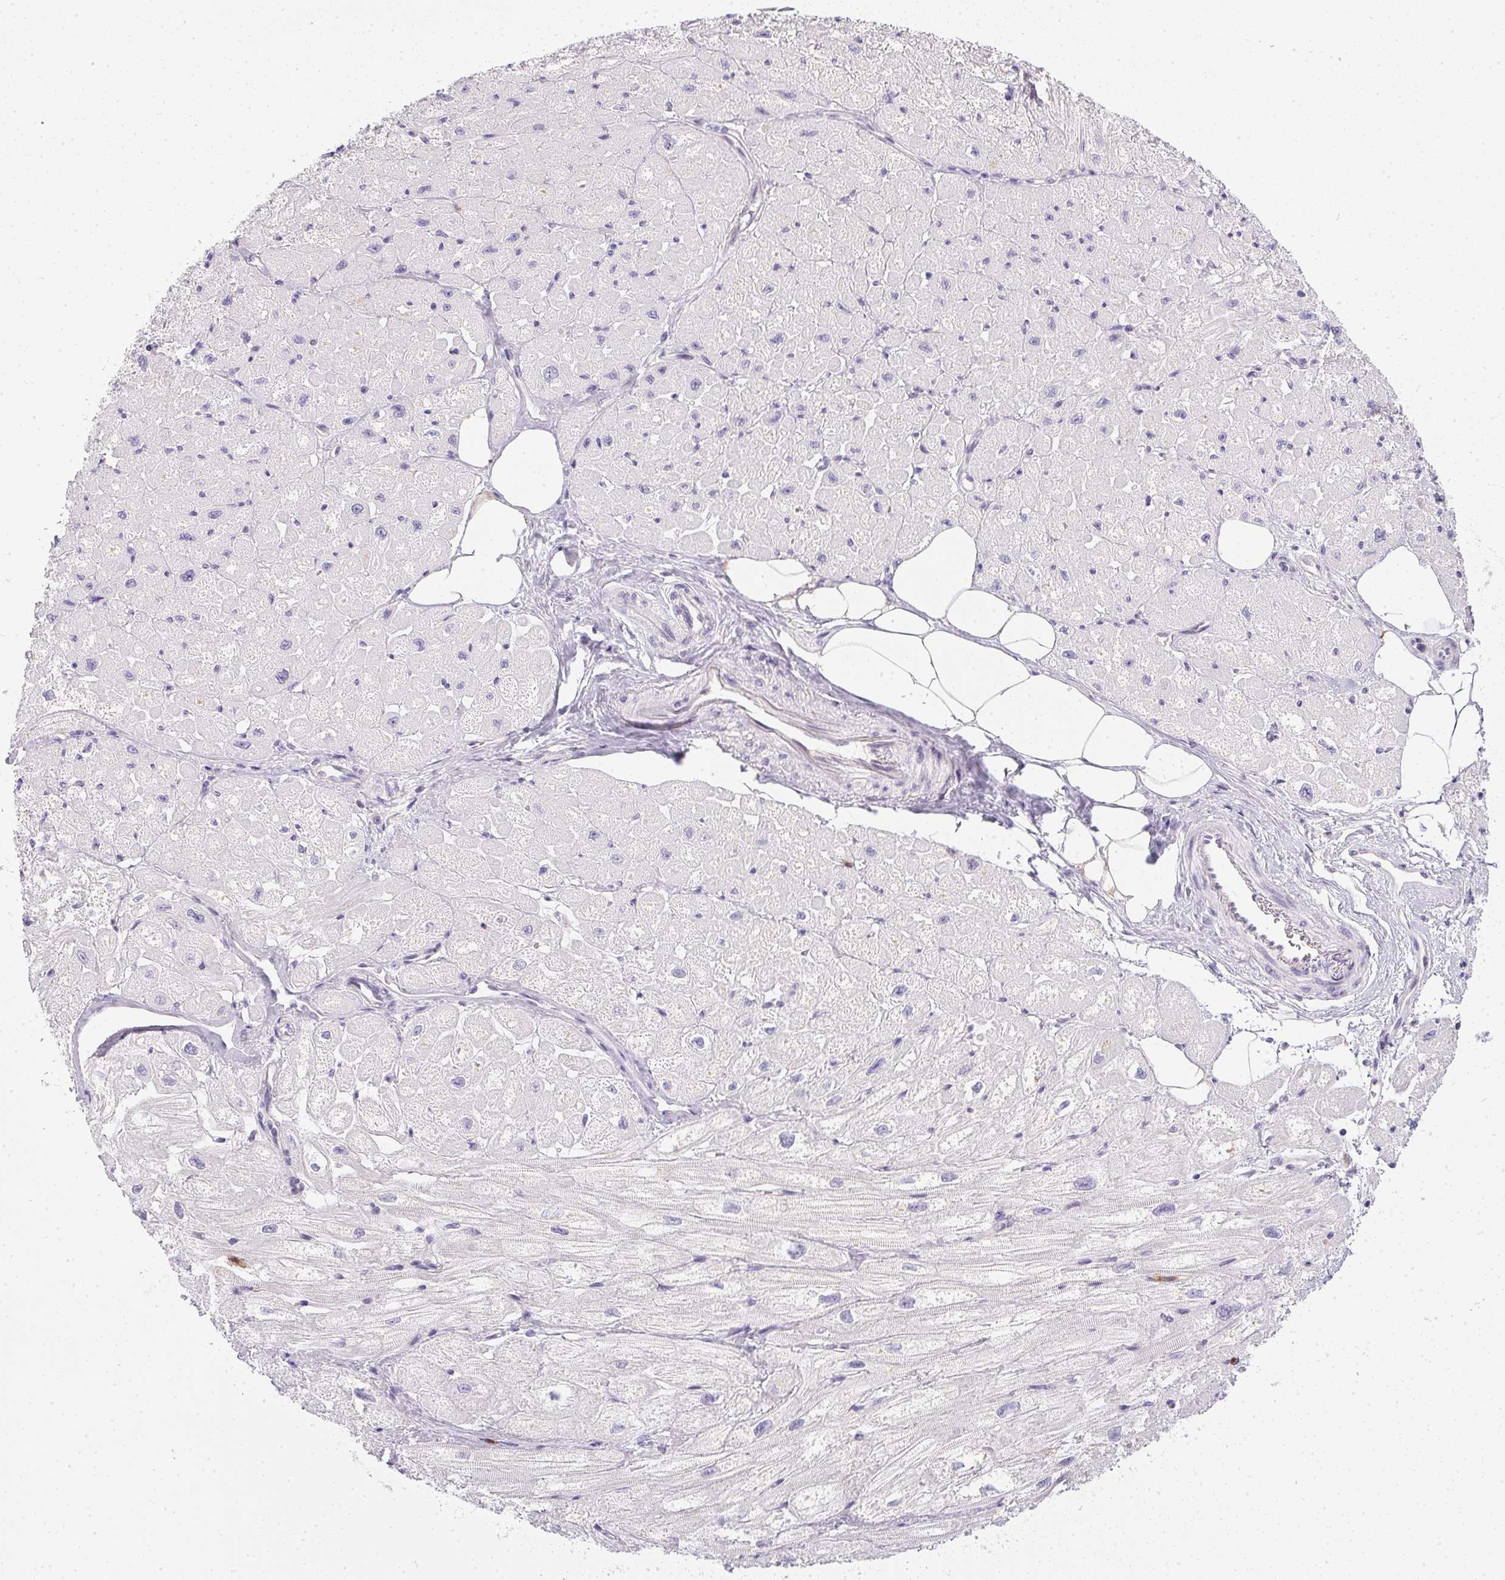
{"staining": {"intensity": "negative", "quantity": "none", "location": "none"}, "tissue": "heart muscle", "cell_type": "Cardiomyocytes", "image_type": "normal", "snomed": [{"axis": "morphology", "description": "Normal tissue, NOS"}, {"axis": "topography", "description": "Heart"}], "caption": "An immunohistochemistry image of normal heart muscle is shown. There is no staining in cardiomyocytes of heart muscle. Nuclei are stained in blue.", "gene": "DNAJC5G", "patient": {"sex": "female", "age": 62}}